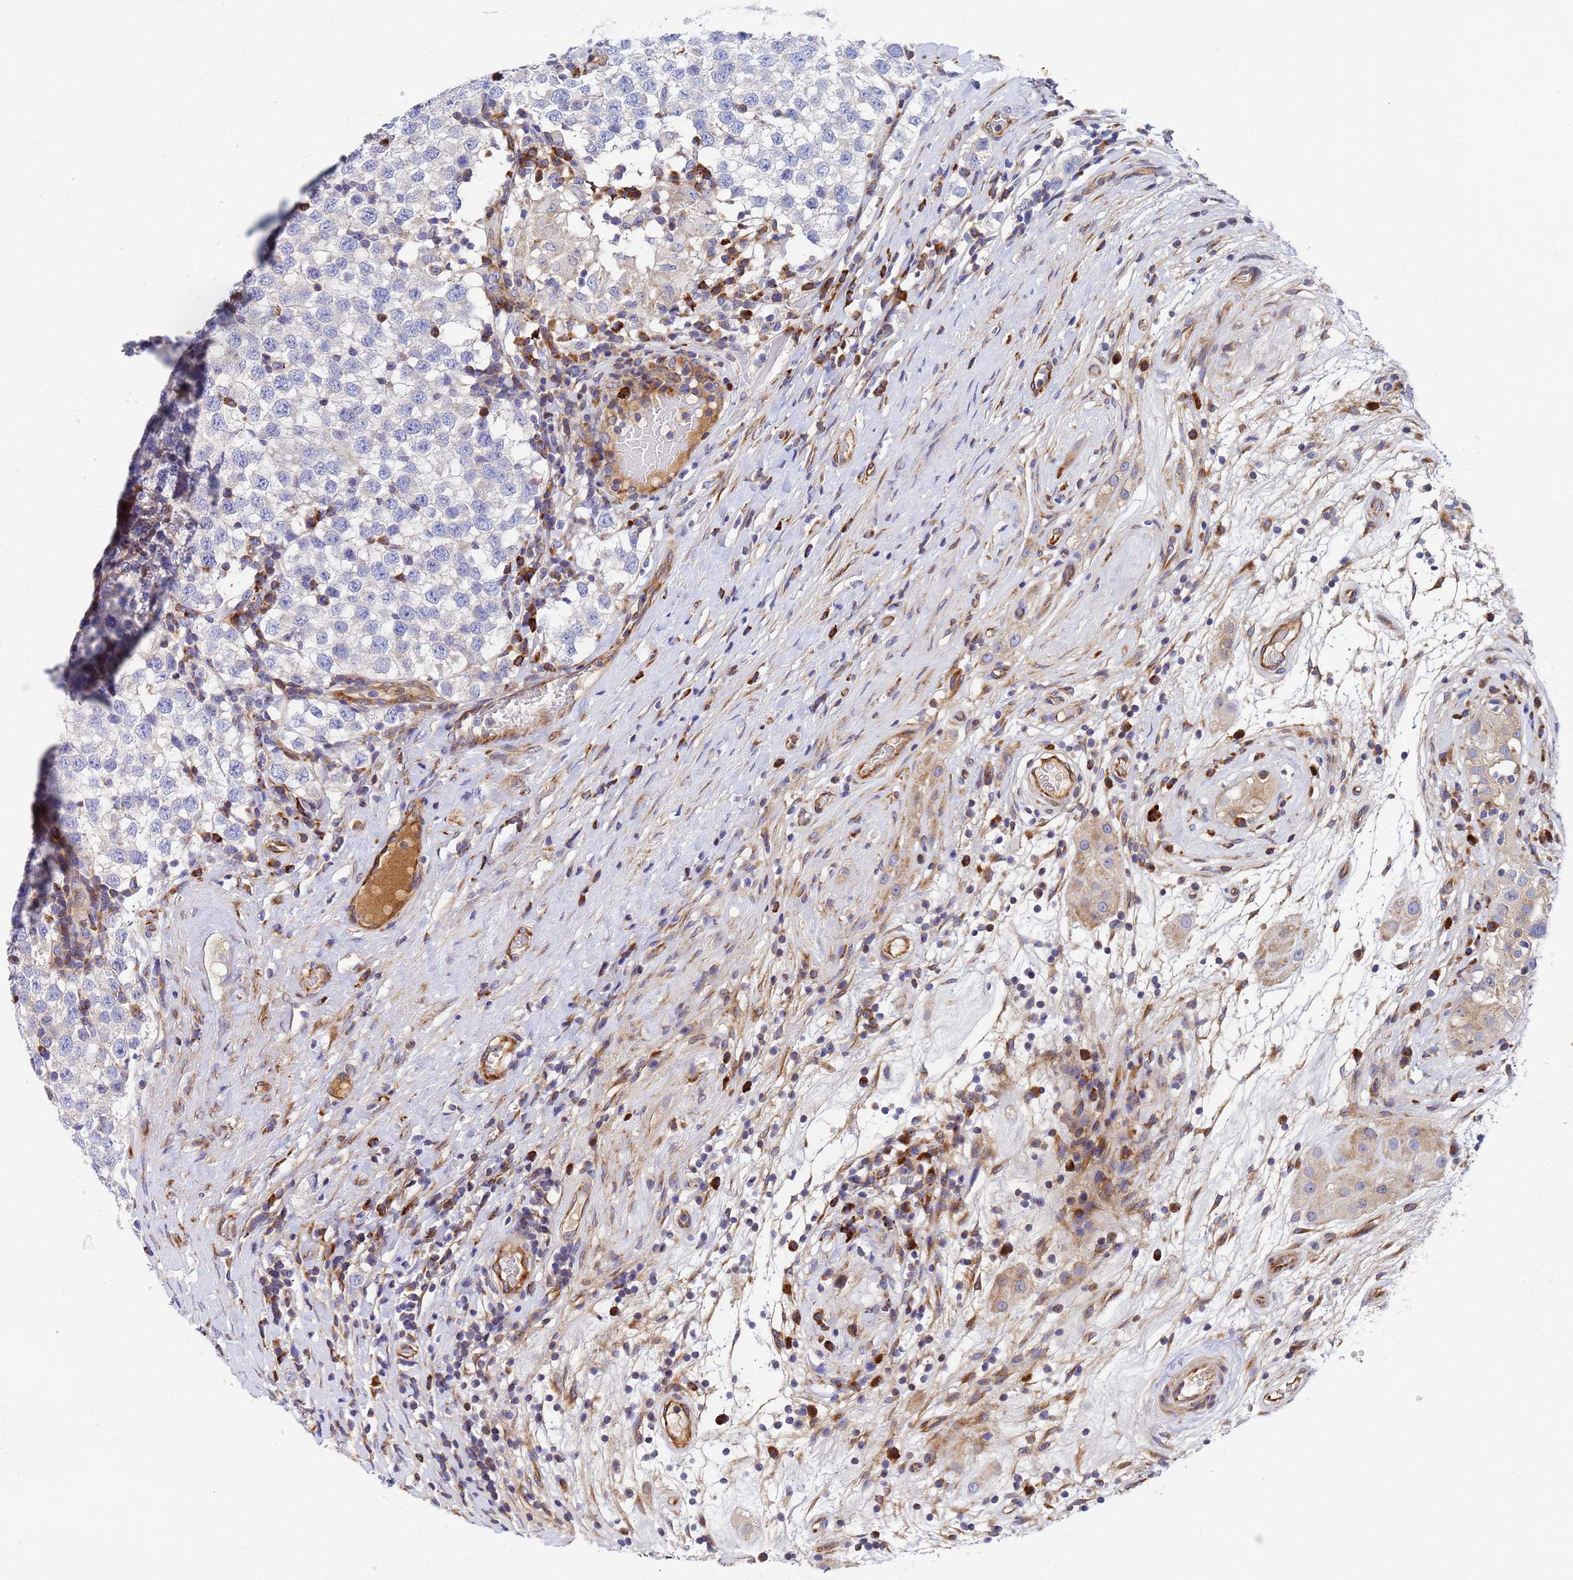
{"staining": {"intensity": "negative", "quantity": "none", "location": "none"}, "tissue": "testis cancer", "cell_type": "Tumor cells", "image_type": "cancer", "snomed": [{"axis": "morphology", "description": "Seminoma, NOS"}, {"axis": "topography", "description": "Testis"}], "caption": "Immunohistochemical staining of testis cancer (seminoma) exhibits no significant positivity in tumor cells. Nuclei are stained in blue.", "gene": "POM121", "patient": {"sex": "male", "age": 34}}